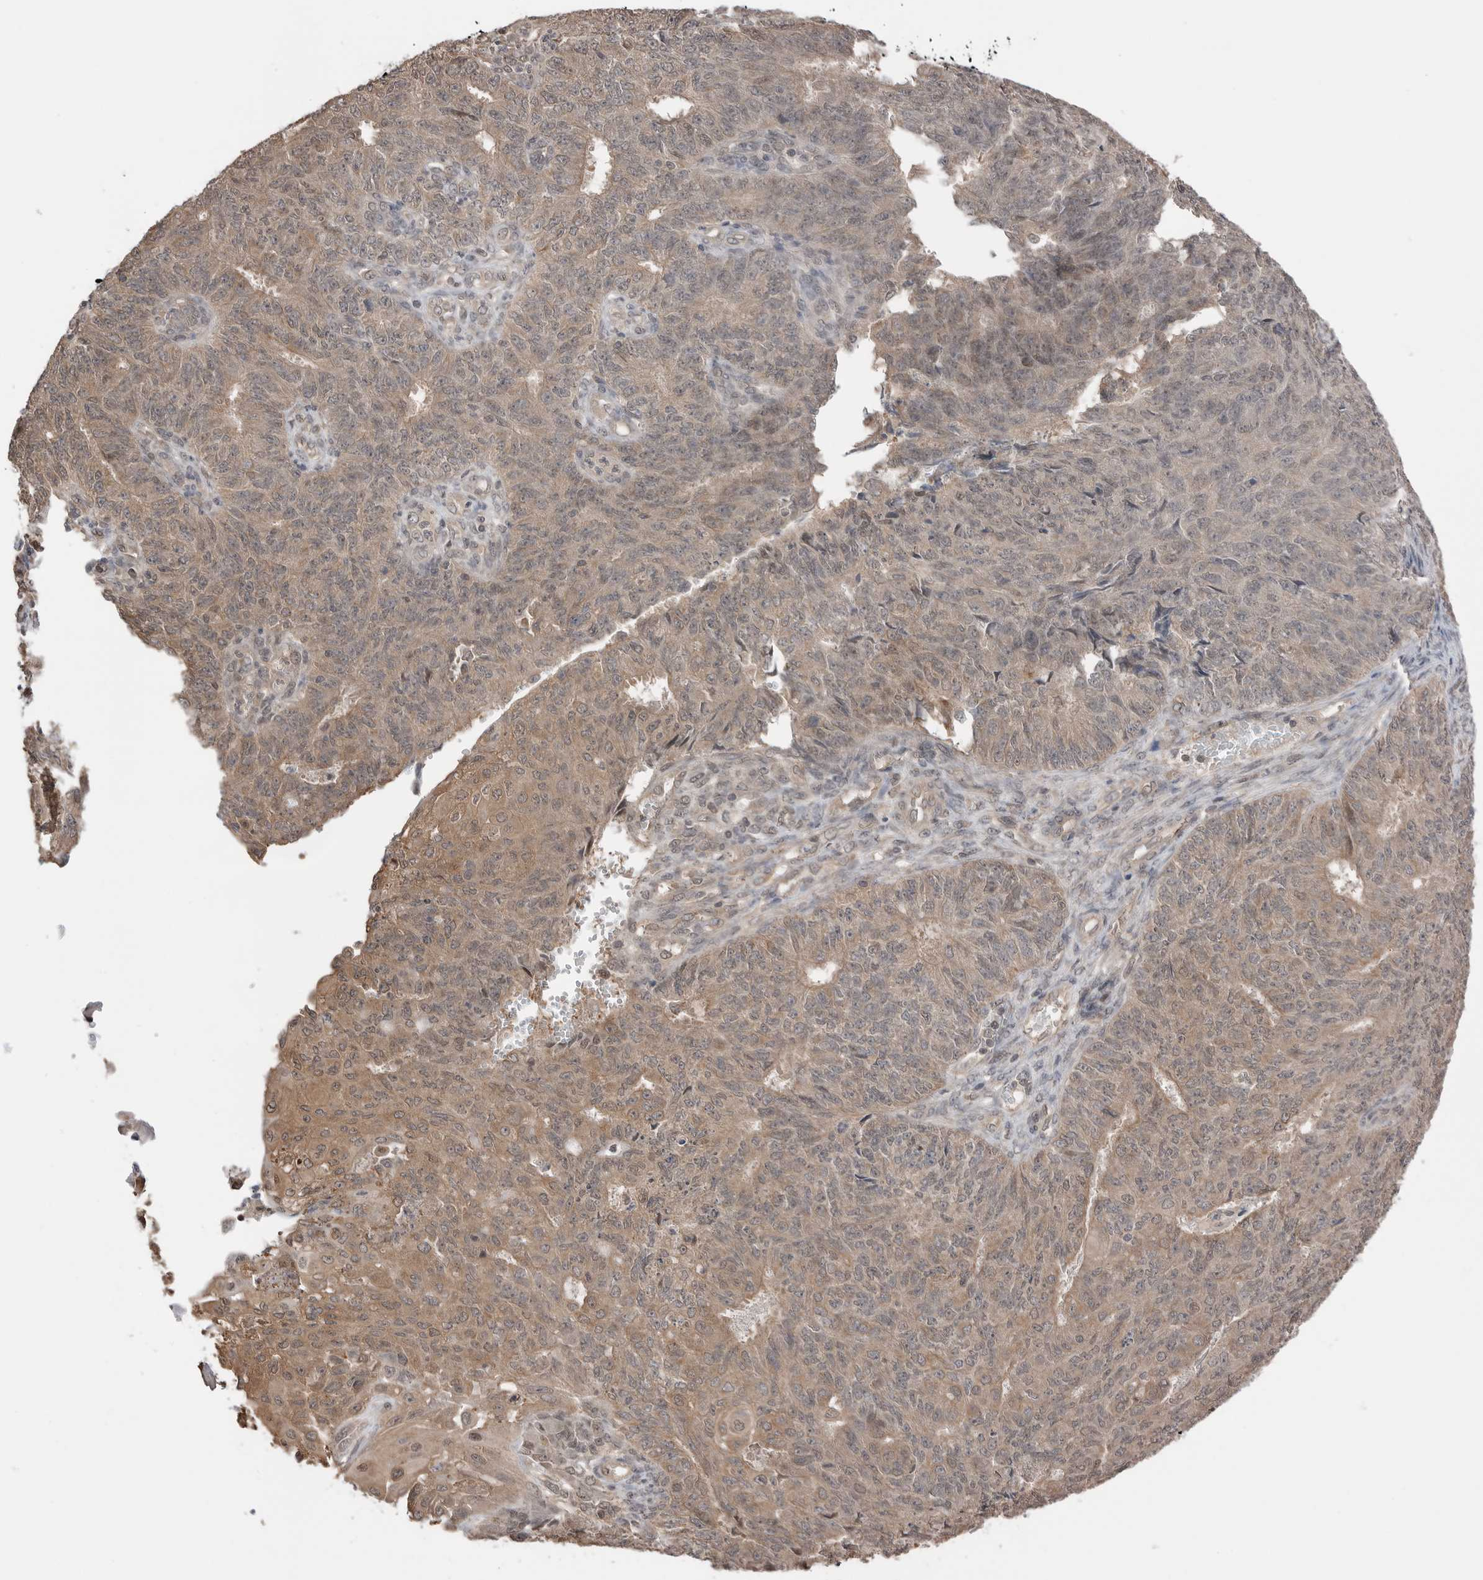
{"staining": {"intensity": "moderate", "quantity": "25%-75%", "location": "cytoplasmic/membranous"}, "tissue": "endometrial cancer", "cell_type": "Tumor cells", "image_type": "cancer", "snomed": [{"axis": "morphology", "description": "Adenocarcinoma, NOS"}, {"axis": "topography", "description": "Endometrium"}], "caption": "This is an image of immunohistochemistry (IHC) staining of adenocarcinoma (endometrial), which shows moderate positivity in the cytoplasmic/membranous of tumor cells.", "gene": "PEAK1", "patient": {"sex": "female", "age": 32}}